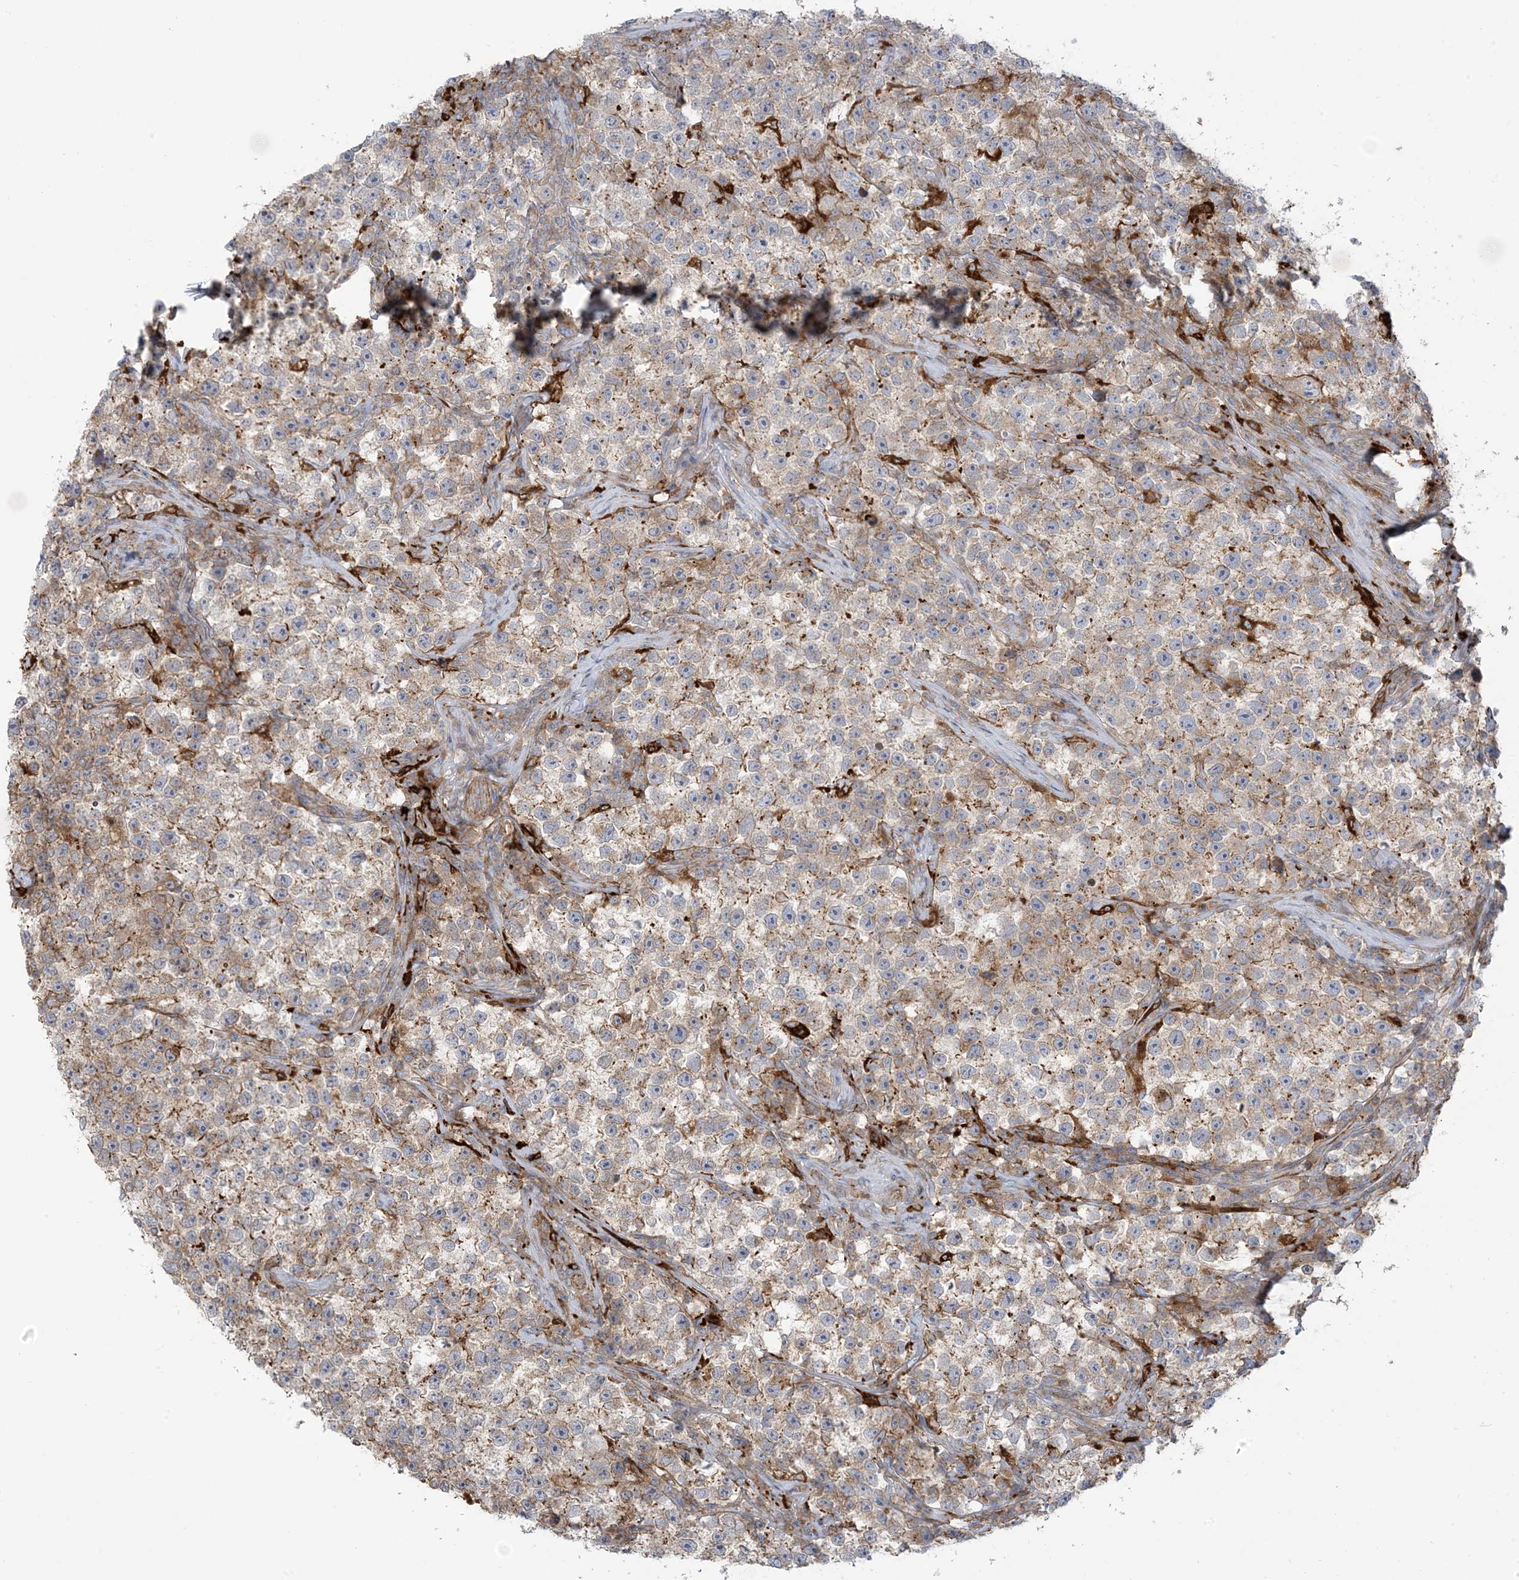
{"staining": {"intensity": "weak", "quantity": ">75%", "location": "cytoplasmic/membranous"}, "tissue": "testis cancer", "cell_type": "Tumor cells", "image_type": "cancer", "snomed": [{"axis": "morphology", "description": "Seminoma, NOS"}, {"axis": "topography", "description": "Testis"}], "caption": "Protein positivity by immunohistochemistry reveals weak cytoplasmic/membranous positivity in approximately >75% of tumor cells in testis seminoma.", "gene": "ICMT", "patient": {"sex": "male", "age": 22}}